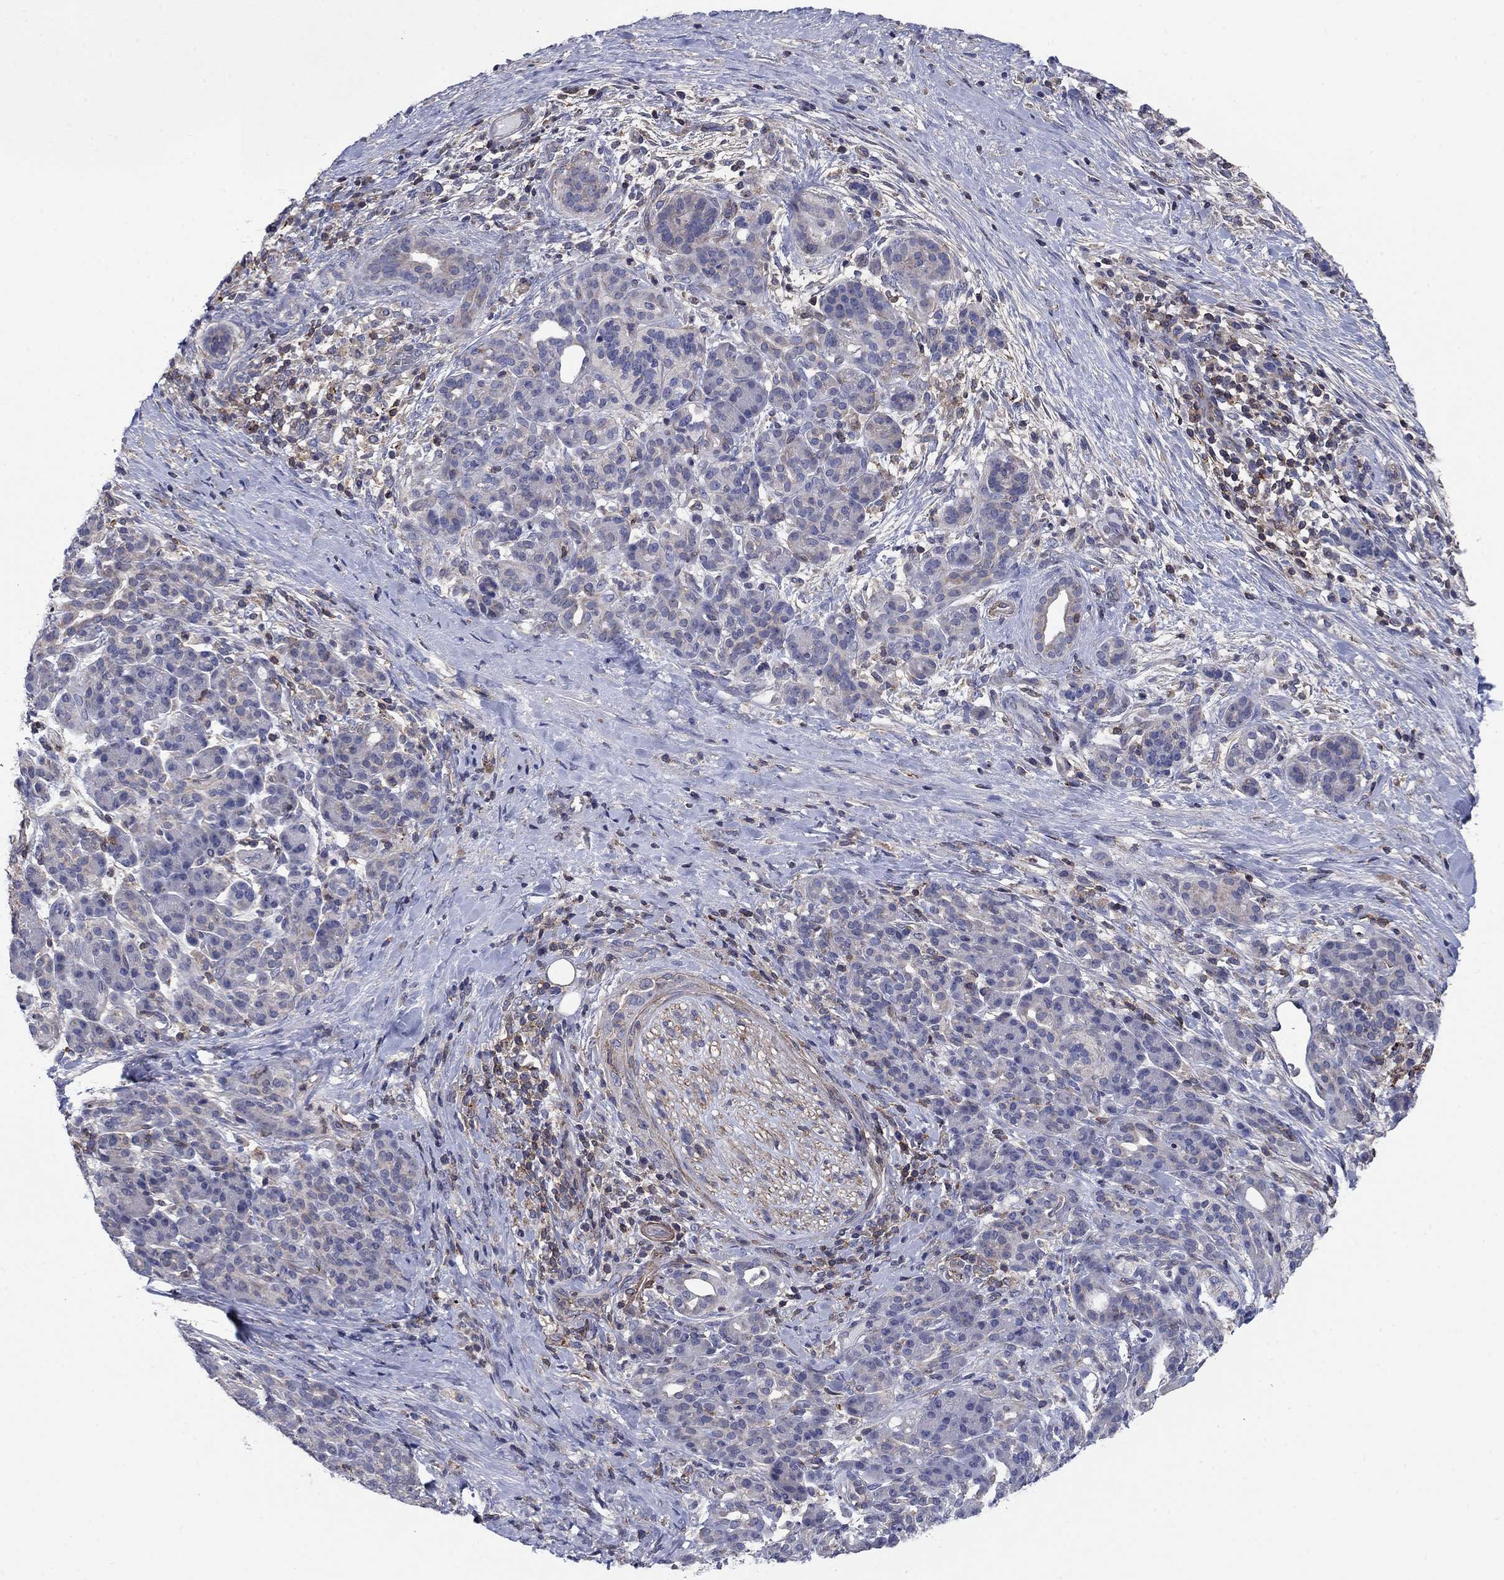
{"staining": {"intensity": "negative", "quantity": "none", "location": "none"}, "tissue": "pancreatic cancer", "cell_type": "Tumor cells", "image_type": "cancer", "snomed": [{"axis": "morphology", "description": "Adenocarcinoma, NOS"}, {"axis": "topography", "description": "Pancreas"}], "caption": "Immunohistochemistry (IHC) of adenocarcinoma (pancreatic) displays no positivity in tumor cells.", "gene": "PSD4", "patient": {"sex": "male", "age": 44}}